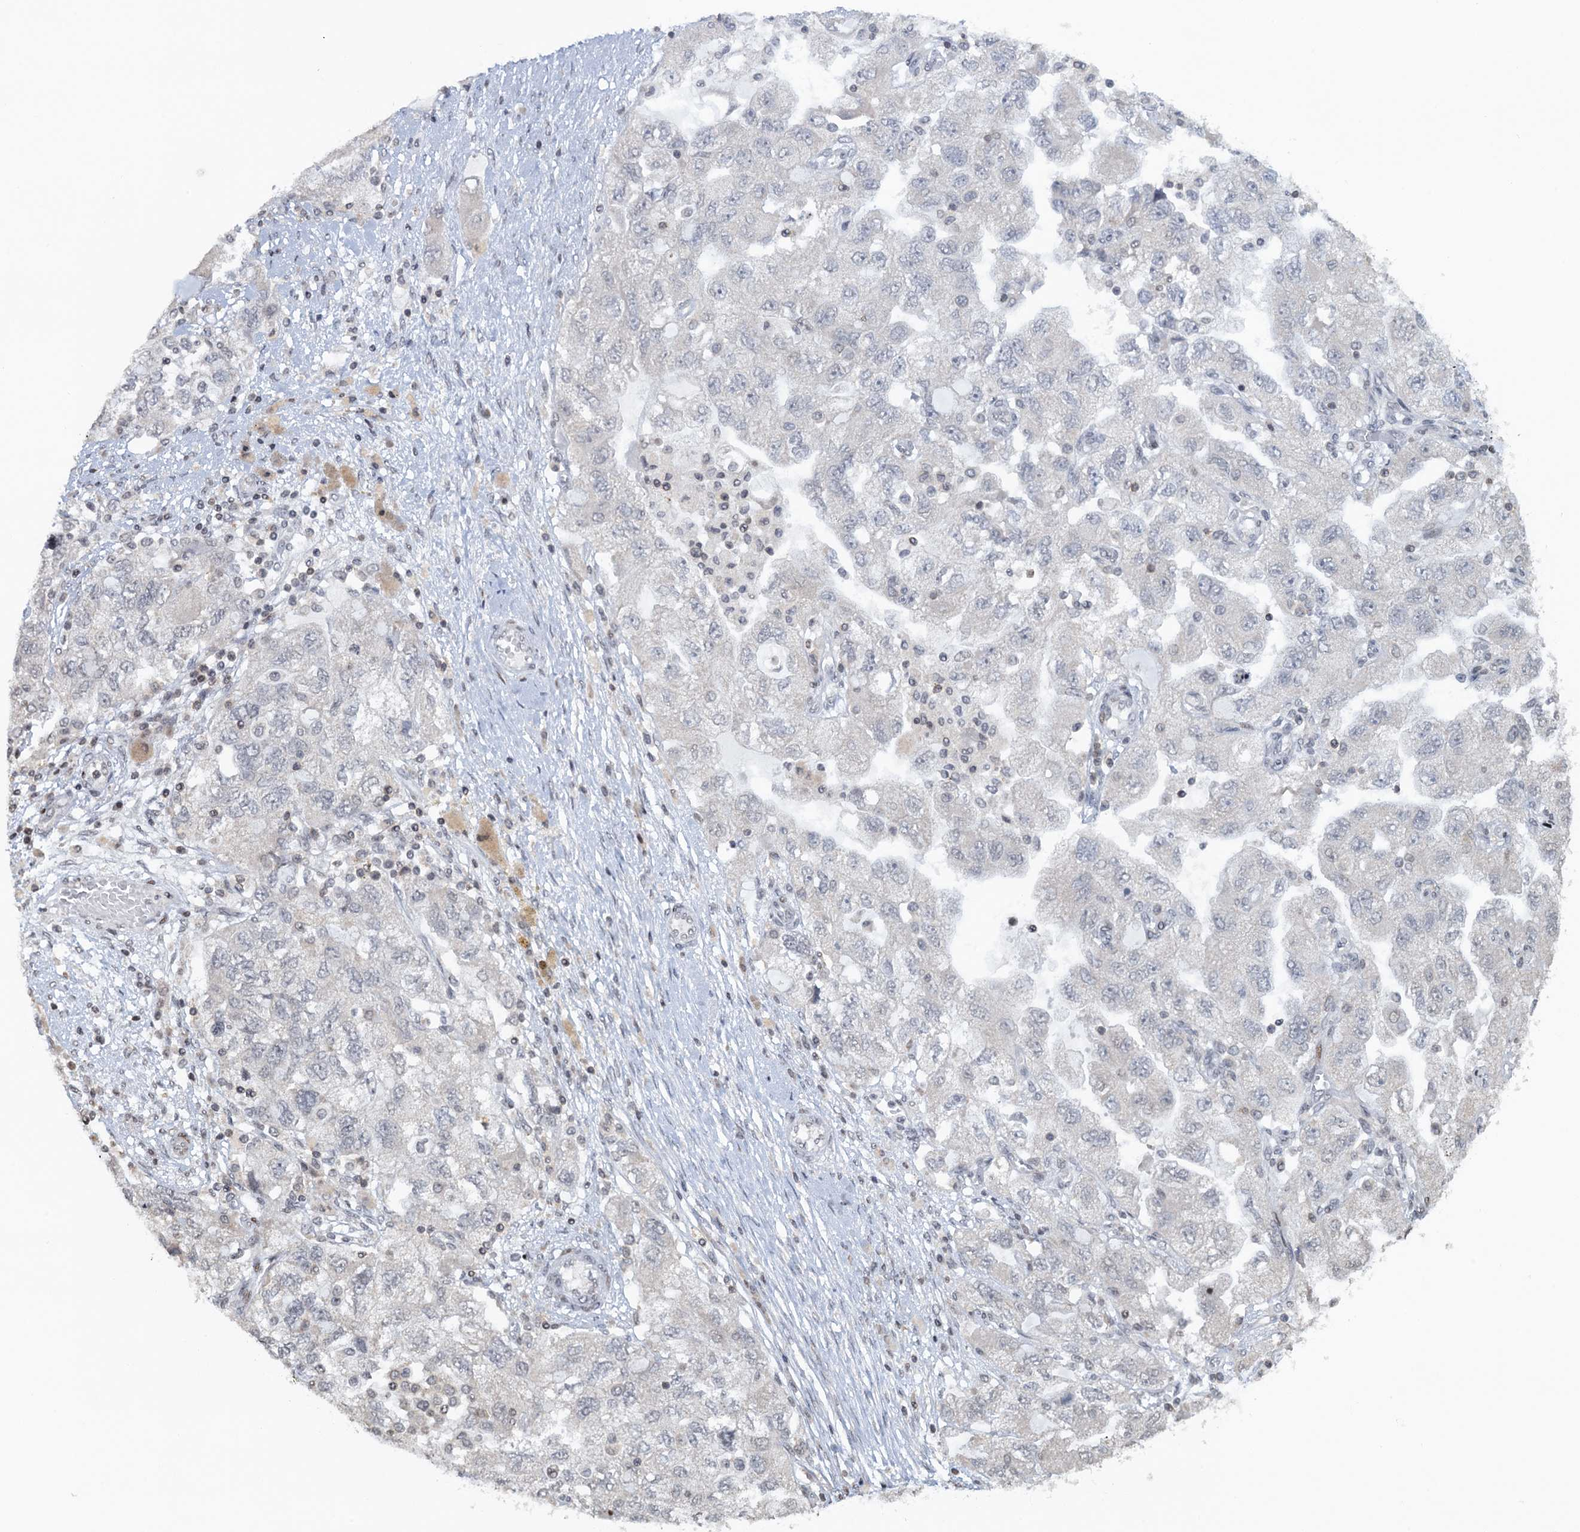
{"staining": {"intensity": "negative", "quantity": "none", "location": "none"}, "tissue": "ovarian cancer", "cell_type": "Tumor cells", "image_type": "cancer", "snomed": [{"axis": "morphology", "description": "Carcinoma, NOS"}, {"axis": "morphology", "description": "Cystadenocarcinoma, serous, NOS"}, {"axis": "topography", "description": "Ovary"}], "caption": "An image of human serous cystadenocarcinoma (ovarian) is negative for staining in tumor cells. Nuclei are stained in blue.", "gene": "FYB1", "patient": {"sex": "female", "age": 69}}